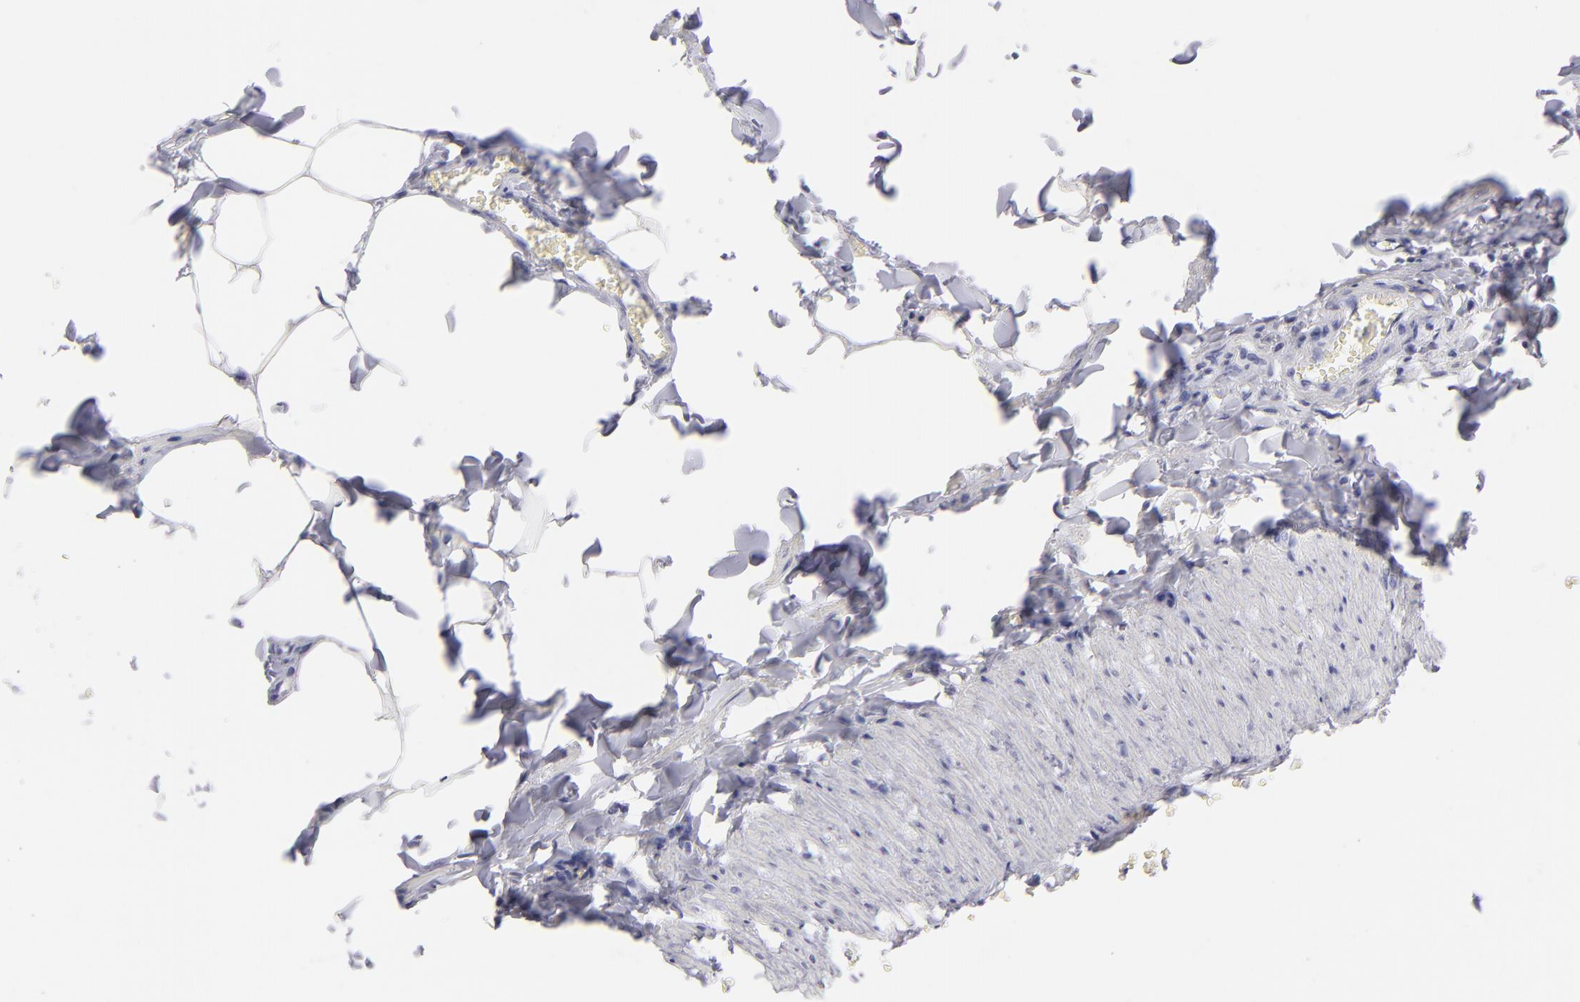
{"staining": {"intensity": "negative", "quantity": "none", "location": "none"}, "tissue": "adipose tissue", "cell_type": "Adipocytes", "image_type": "normal", "snomed": [{"axis": "morphology", "description": "Normal tissue, NOS"}, {"axis": "topography", "description": "Vascular tissue"}], "caption": "This photomicrograph is of benign adipose tissue stained with immunohistochemistry to label a protein in brown with the nuclei are counter-stained blue. There is no positivity in adipocytes. (DAB immunohistochemistry (IHC) with hematoxylin counter stain).", "gene": "SLC1A2", "patient": {"sex": "male", "age": 41}}